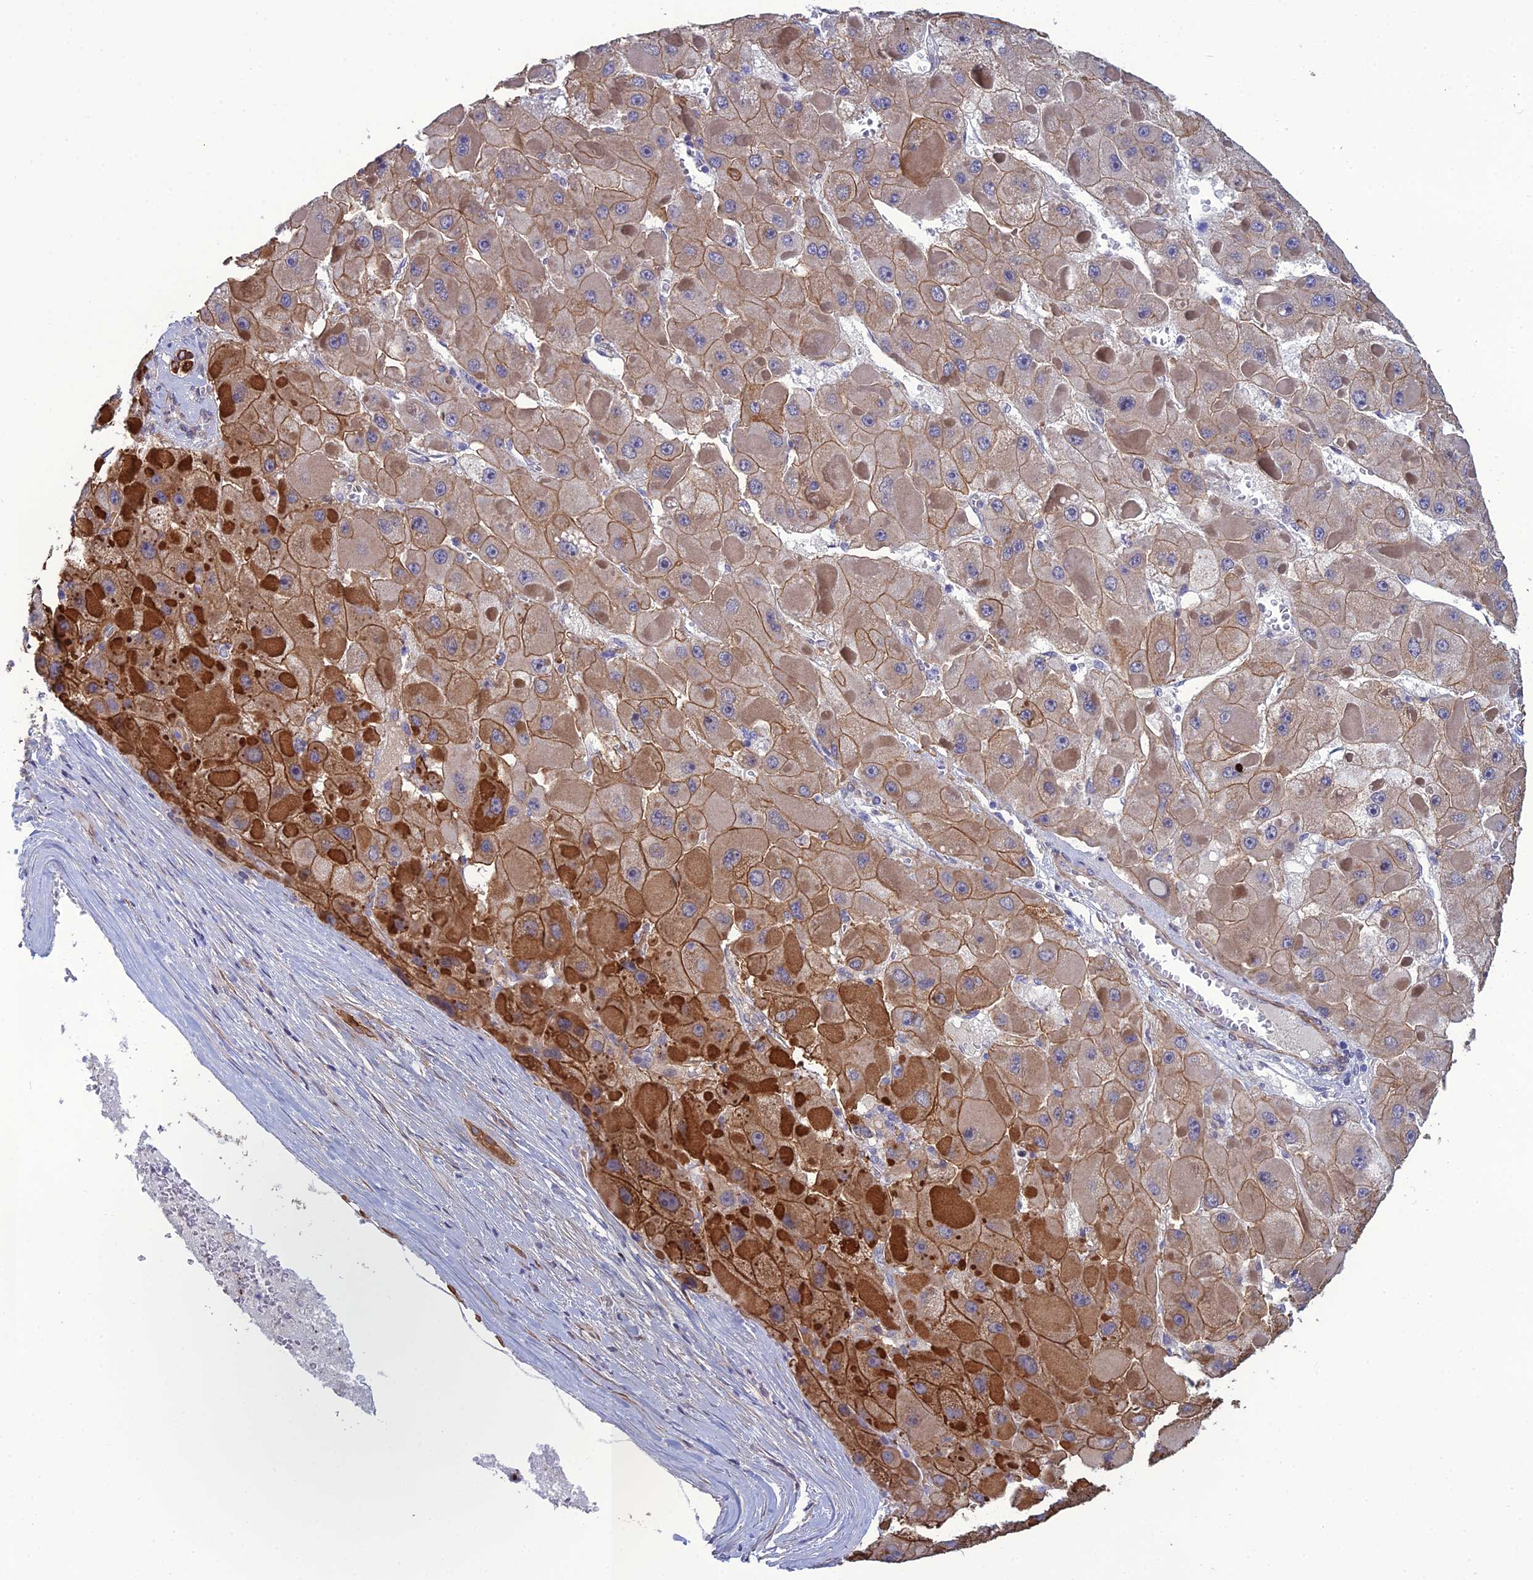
{"staining": {"intensity": "moderate", "quantity": "25%-75%", "location": "cytoplasmic/membranous"}, "tissue": "liver cancer", "cell_type": "Tumor cells", "image_type": "cancer", "snomed": [{"axis": "morphology", "description": "Carcinoma, Hepatocellular, NOS"}, {"axis": "topography", "description": "Liver"}], "caption": "Protein analysis of liver cancer tissue shows moderate cytoplasmic/membranous expression in about 25%-75% of tumor cells. The staining is performed using DAB (3,3'-diaminobenzidine) brown chromogen to label protein expression. The nuclei are counter-stained blue using hematoxylin.", "gene": "LZTS2", "patient": {"sex": "female", "age": 73}}